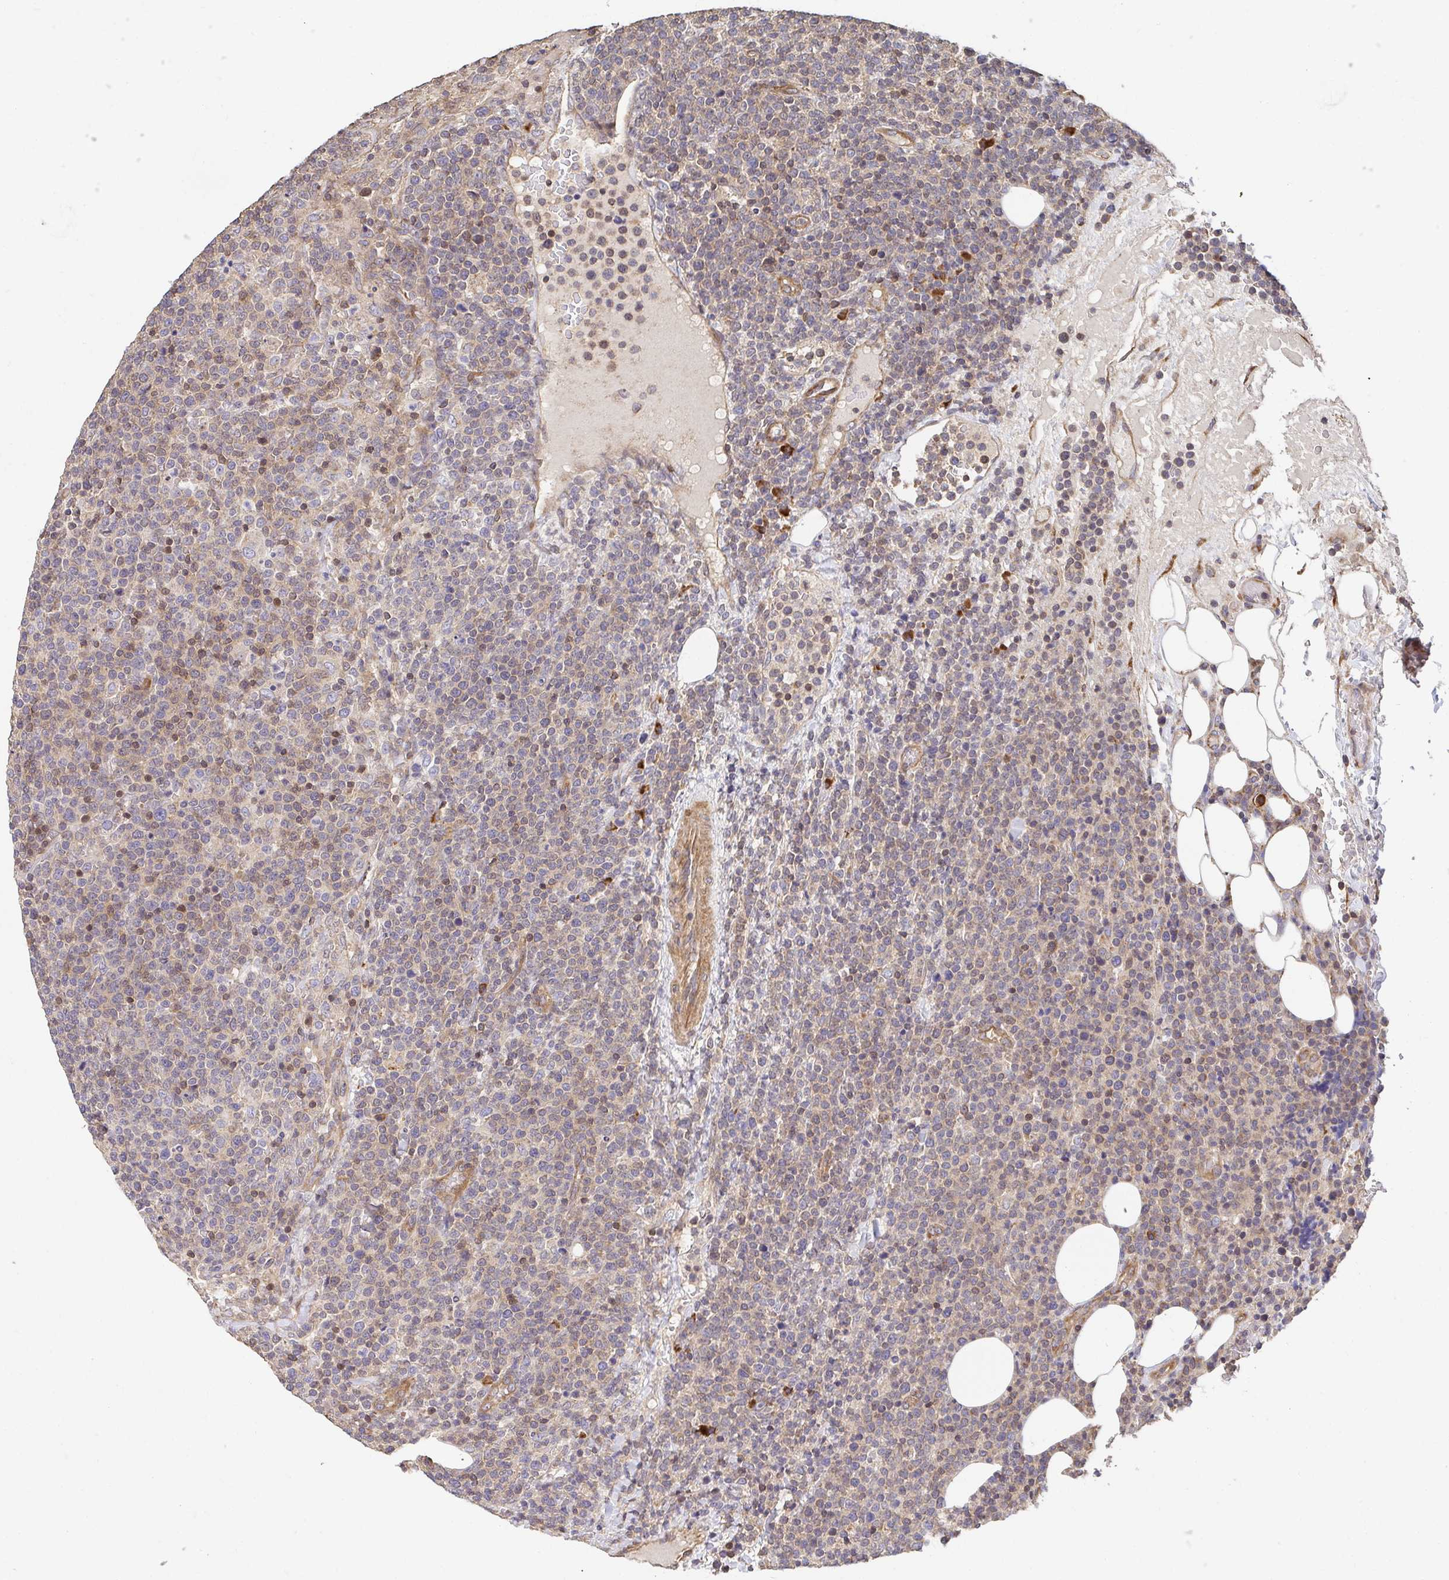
{"staining": {"intensity": "weak", "quantity": ">75%", "location": "cytoplasmic/membranous,nuclear"}, "tissue": "lymphoma", "cell_type": "Tumor cells", "image_type": "cancer", "snomed": [{"axis": "morphology", "description": "Malignant lymphoma, non-Hodgkin's type, High grade"}, {"axis": "topography", "description": "Lymph node"}], "caption": "Human high-grade malignant lymphoma, non-Hodgkin's type stained with a protein marker demonstrates weak staining in tumor cells.", "gene": "APBB1", "patient": {"sex": "male", "age": 61}}